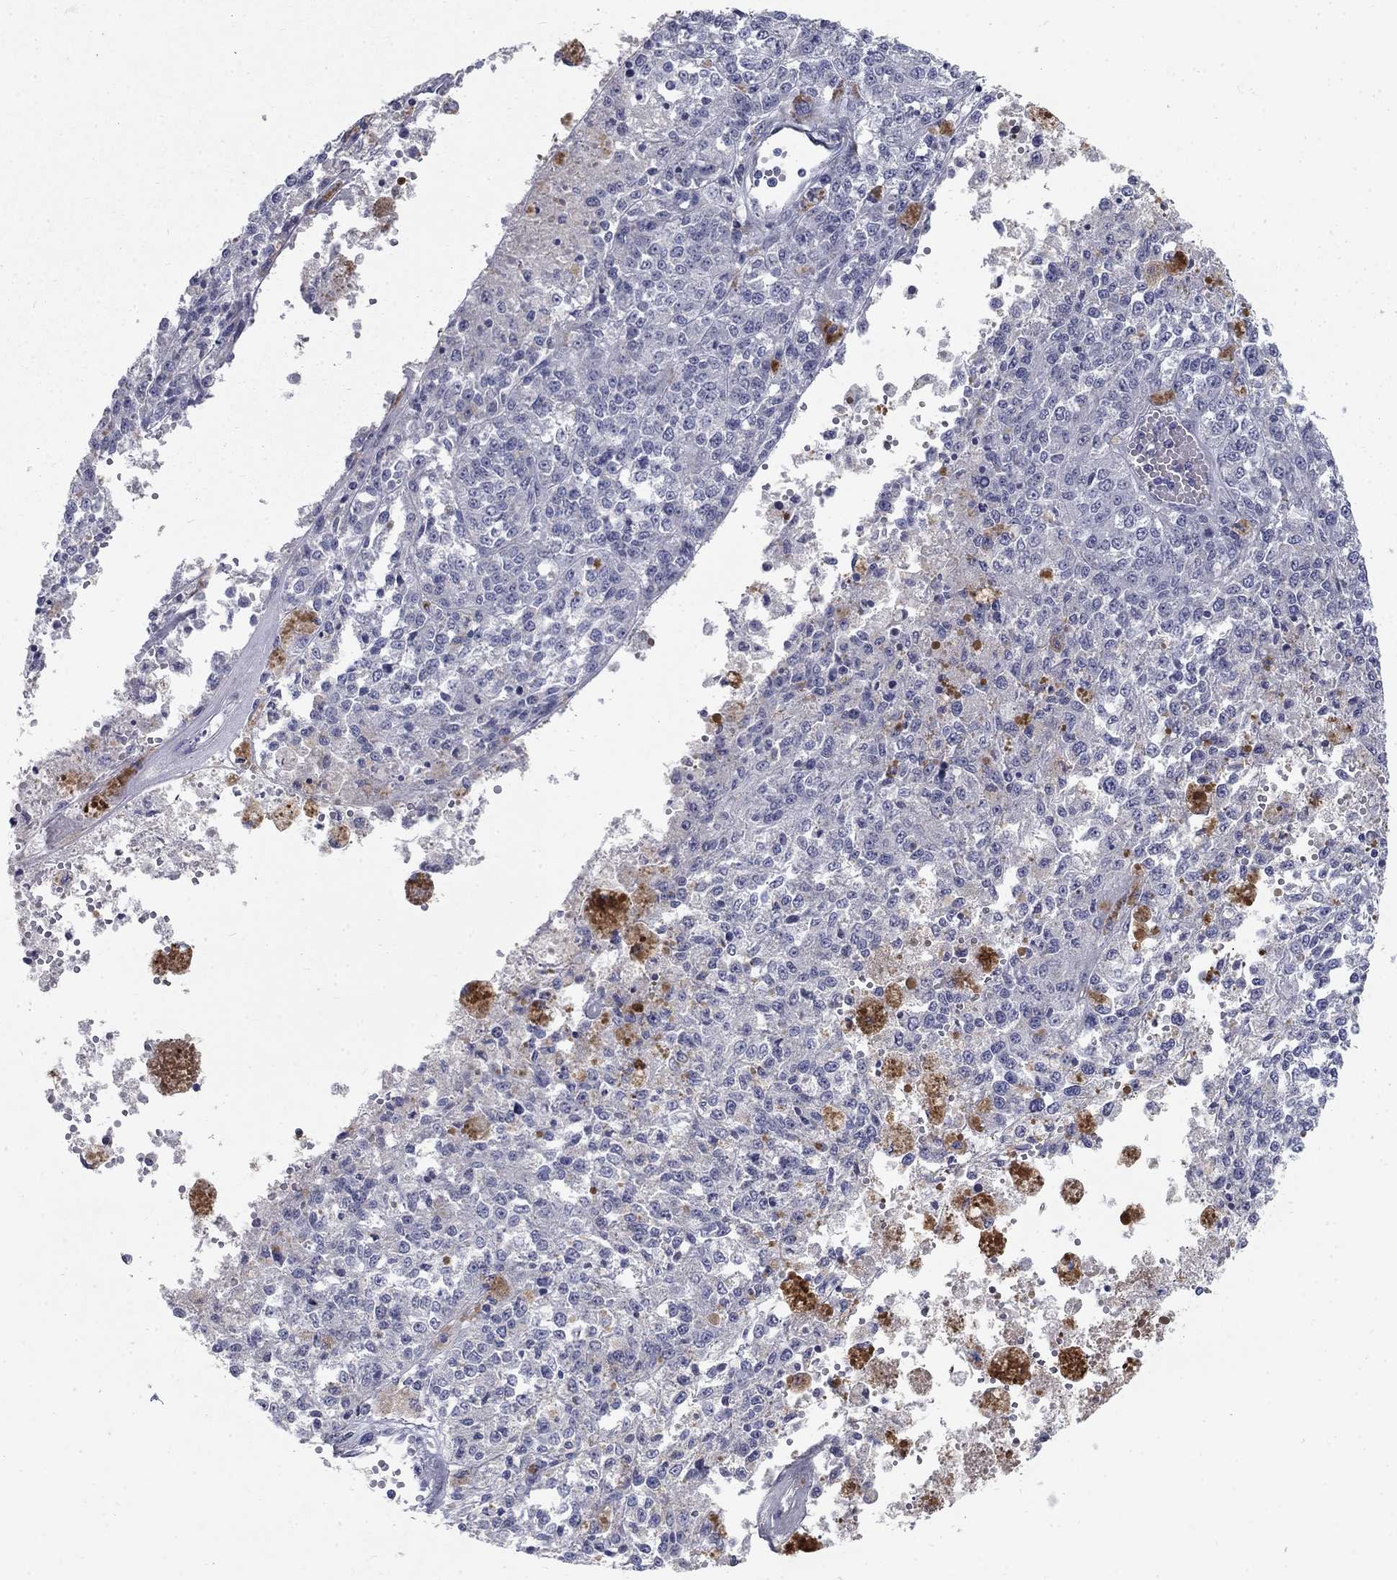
{"staining": {"intensity": "negative", "quantity": "none", "location": "none"}, "tissue": "melanoma", "cell_type": "Tumor cells", "image_type": "cancer", "snomed": [{"axis": "morphology", "description": "Malignant melanoma, Metastatic site"}, {"axis": "topography", "description": "Lymph node"}], "caption": "Immunohistochemistry (IHC) of malignant melanoma (metastatic site) exhibits no expression in tumor cells.", "gene": "PTH1R", "patient": {"sex": "female", "age": 64}}